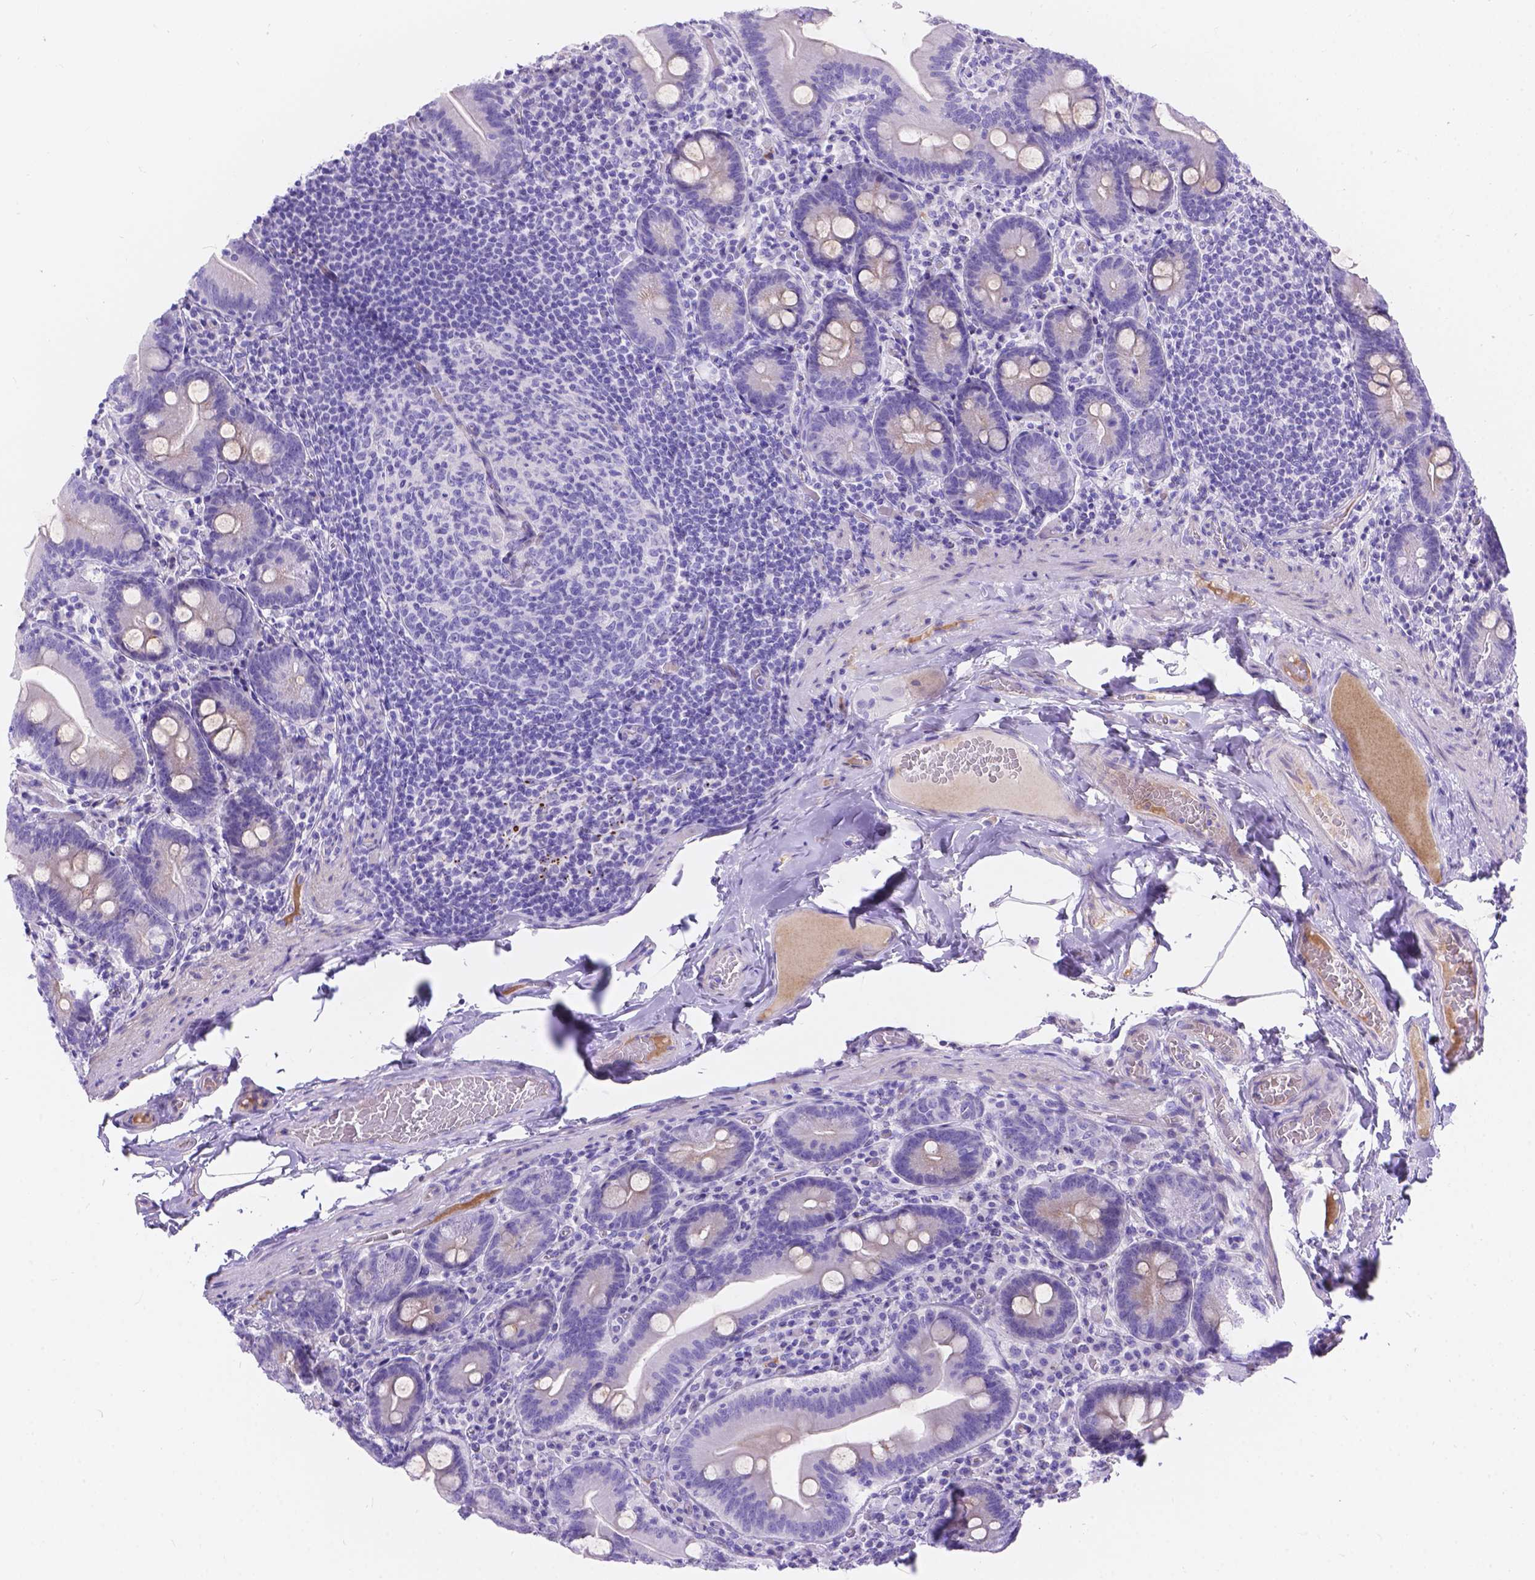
{"staining": {"intensity": "negative", "quantity": "none", "location": "none"}, "tissue": "small intestine", "cell_type": "Glandular cells", "image_type": "normal", "snomed": [{"axis": "morphology", "description": "Normal tissue, NOS"}, {"axis": "topography", "description": "Small intestine"}], "caption": "This is a photomicrograph of immunohistochemistry (IHC) staining of benign small intestine, which shows no staining in glandular cells. (Brightfield microscopy of DAB IHC at high magnification).", "gene": "KLHL10", "patient": {"sex": "male", "age": 37}}